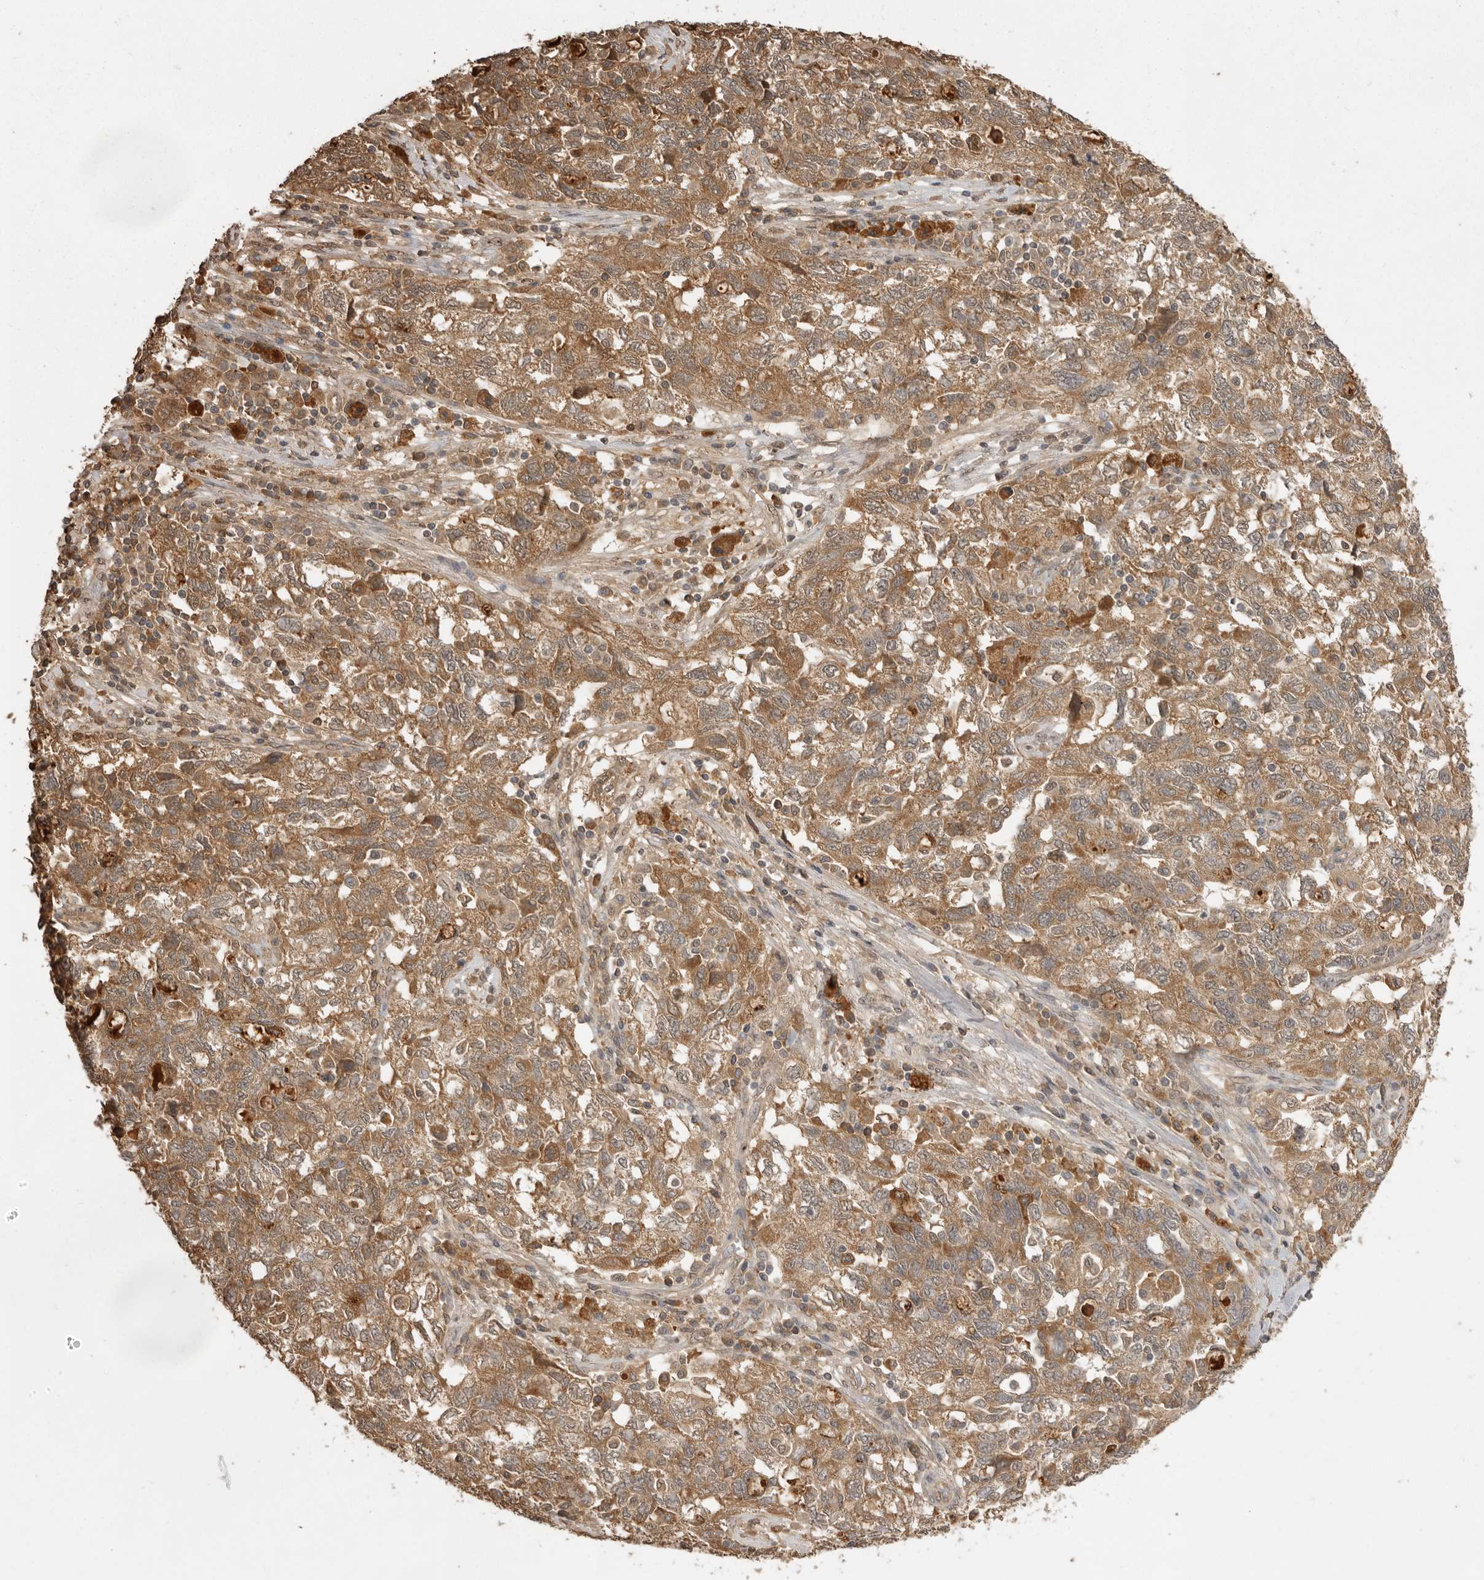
{"staining": {"intensity": "moderate", "quantity": ">75%", "location": "cytoplasmic/membranous"}, "tissue": "ovarian cancer", "cell_type": "Tumor cells", "image_type": "cancer", "snomed": [{"axis": "morphology", "description": "Carcinoma, NOS"}, {"axis": "morphology", "description": "Cystadenocarcinoma, serous, NOS"}, {"axis": "topography", "description": "Ovary"}], "caption": "A medium amount of moderate cytoplasmic/membranous expression is present in approximately >75% of tumor cells in ovarian carcinoma tissue.", "gene": "JAG2", "patient": {"sex": "female", "age": 69}}